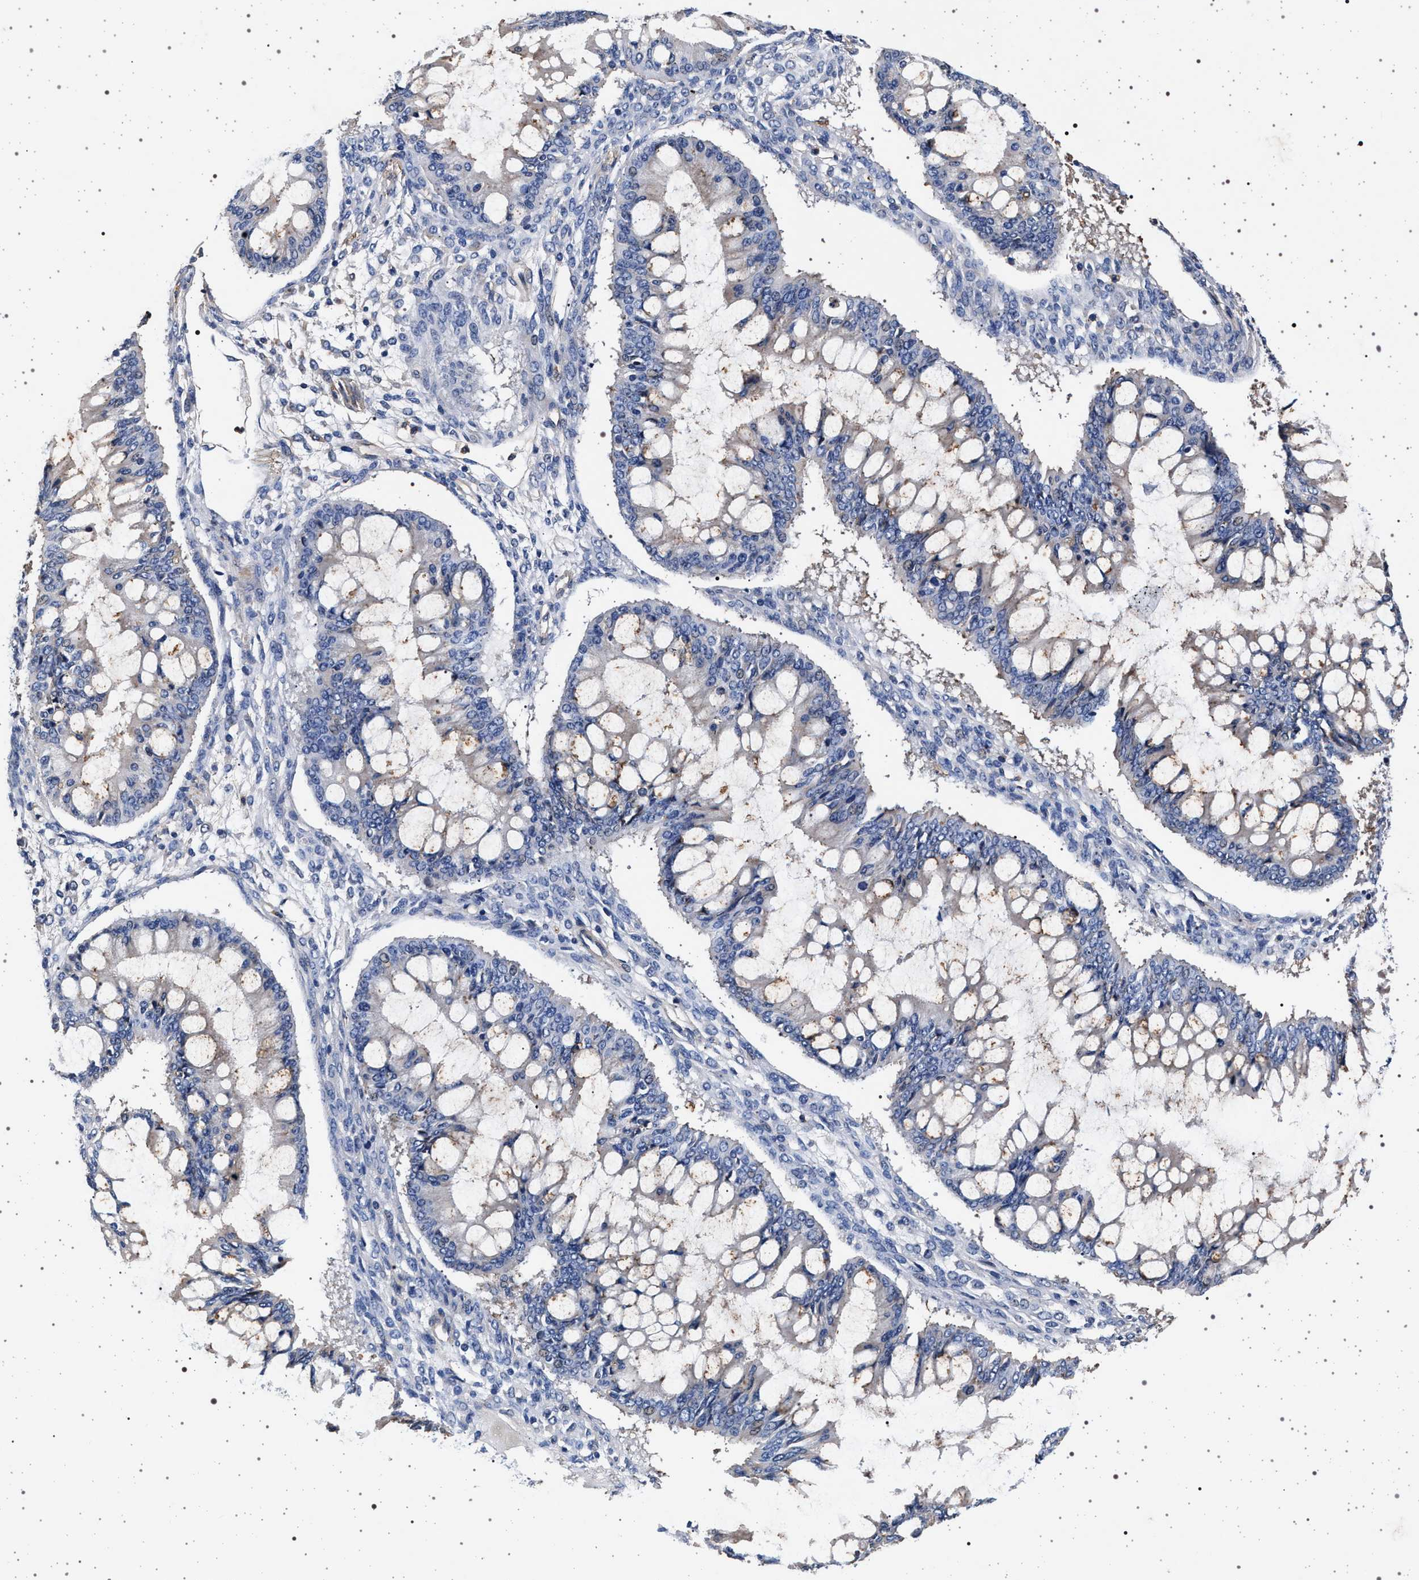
{"staining": {"intensity": "negative", "quantity": "none", "location": "none"}, "tissue": "ovarian cancer", "cell_type": "Tumor cells", "image_type": "cancer", "snomed": [{"axis": "morphology", "description": "Cystadenocarcinoma, mucinous, NOS"}, {"axis": "topography", "description": "Ovary"}], "caption": "Immunohistochemical staining of human mucinous cystadenocarcinoma (ovarian) demonstrates no significant expression in tumor cells.", "gene": "KCNK6", "patient": {"sex": "female", "age": 73}}